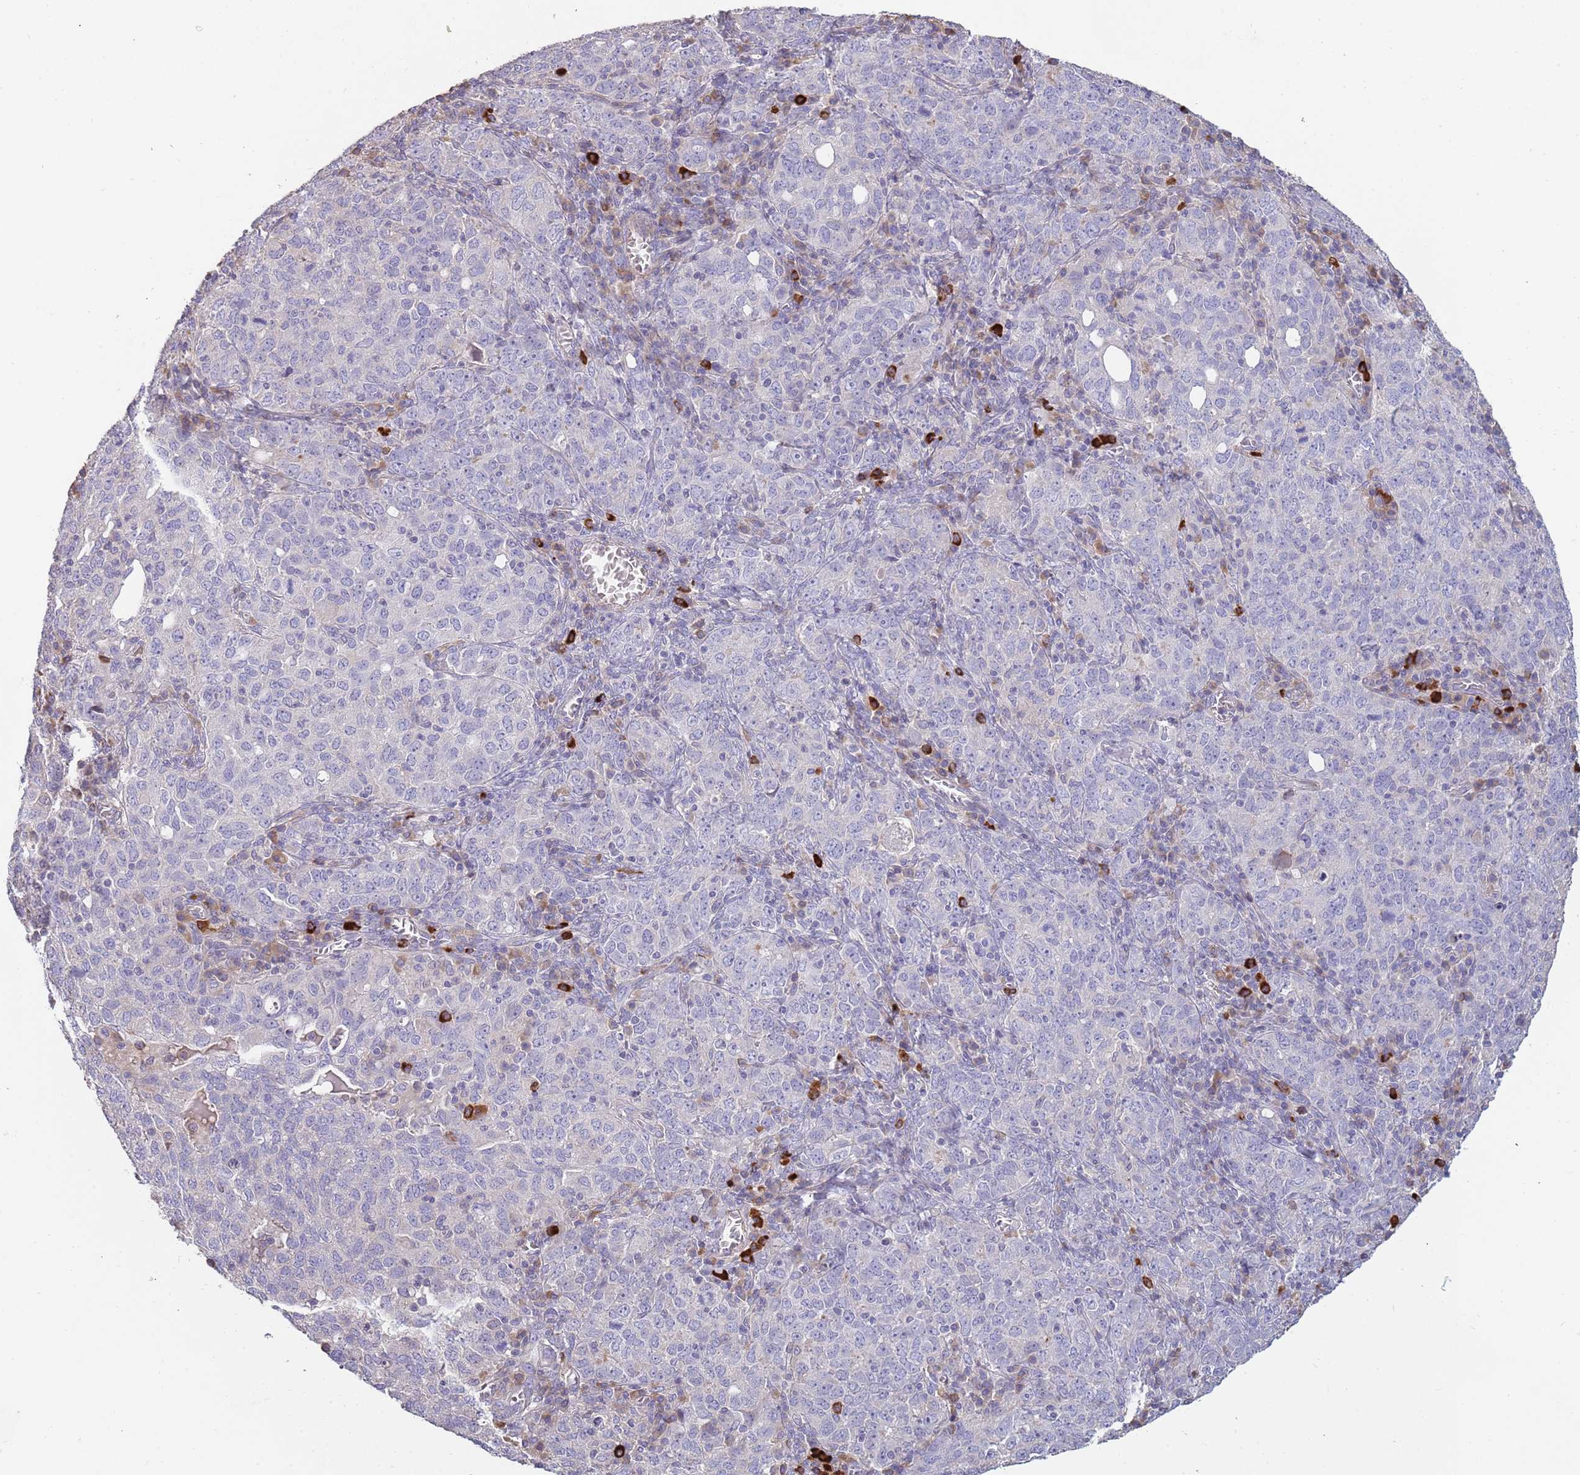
{"staining": {"intensity": "negative", "quantity": "none", "location": "none"}, "tissue": "ovarian cancer", "cell_type": "Tumor cells", "image_type": "cancer", "snomed": [{"axis": "morphology", "description": "Carcinoma, endometroid"}, {"axis": "topography", "description": "Ovary"}], "caption": "Immunohistochemistry (IHC) of human endometroid carcinoma (ovarian) reveals no expression in tumor cells.", "gene": "SUSD1", "patient": {"sex": "female", "age": 62}}